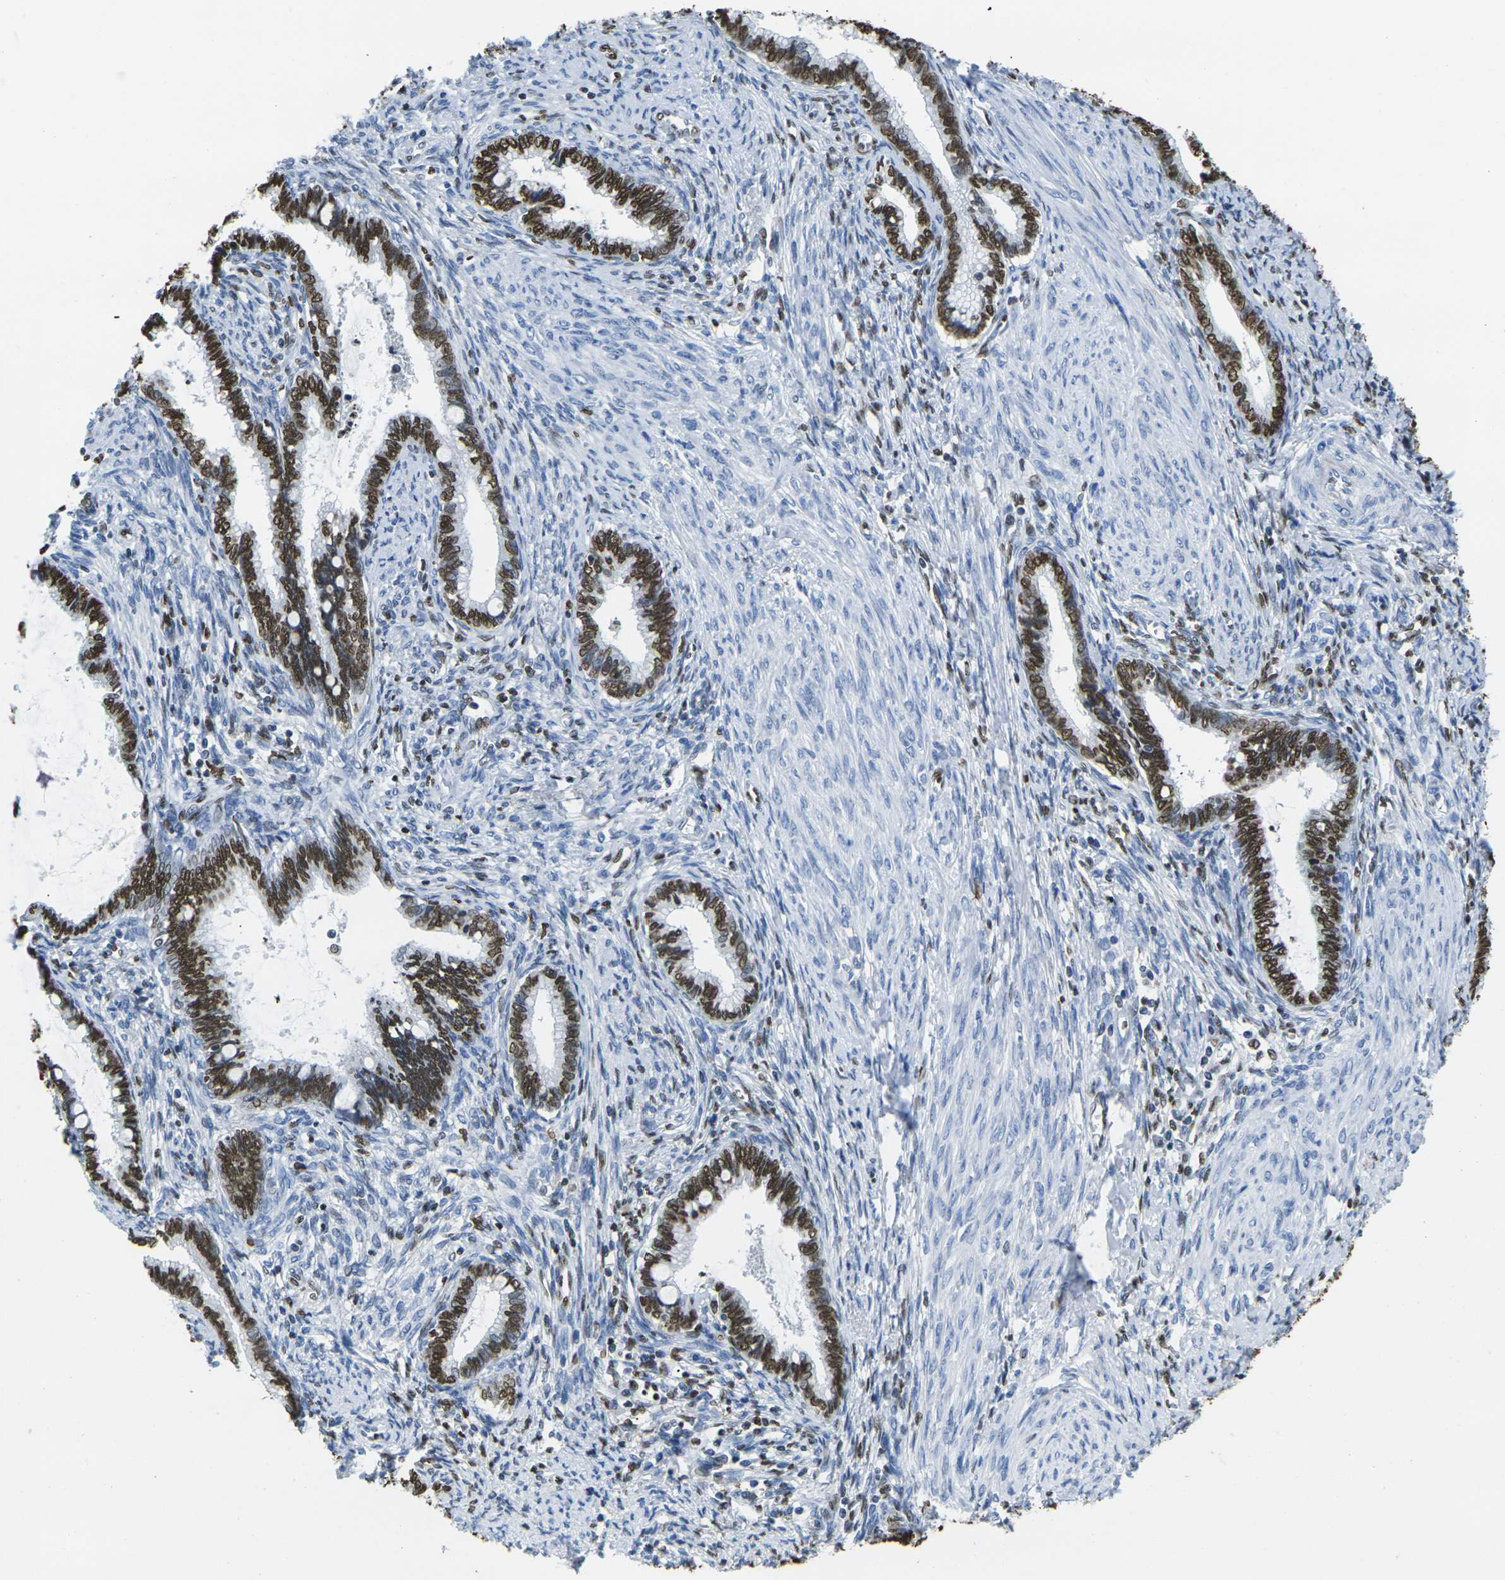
{"staining": {"intensity": "strong", "quantity": ">75%", "location": "nuclear"}, "tissue": "cervical cancer", "cell_type": "Tumor cells", "image_type": "cancer", "snomed": [{"axis": "morphology", "description": "Adenocarcinoma, NOS"}, {"axis": "topography", "description": "Cervix"}], "caption": "Strong nuclear expression for a protein is seen in about >75% of tumor cells of cervical cancer using IHC.", "gene": "DRAXIN", "patient": {"sex": "female", "age": 44}}